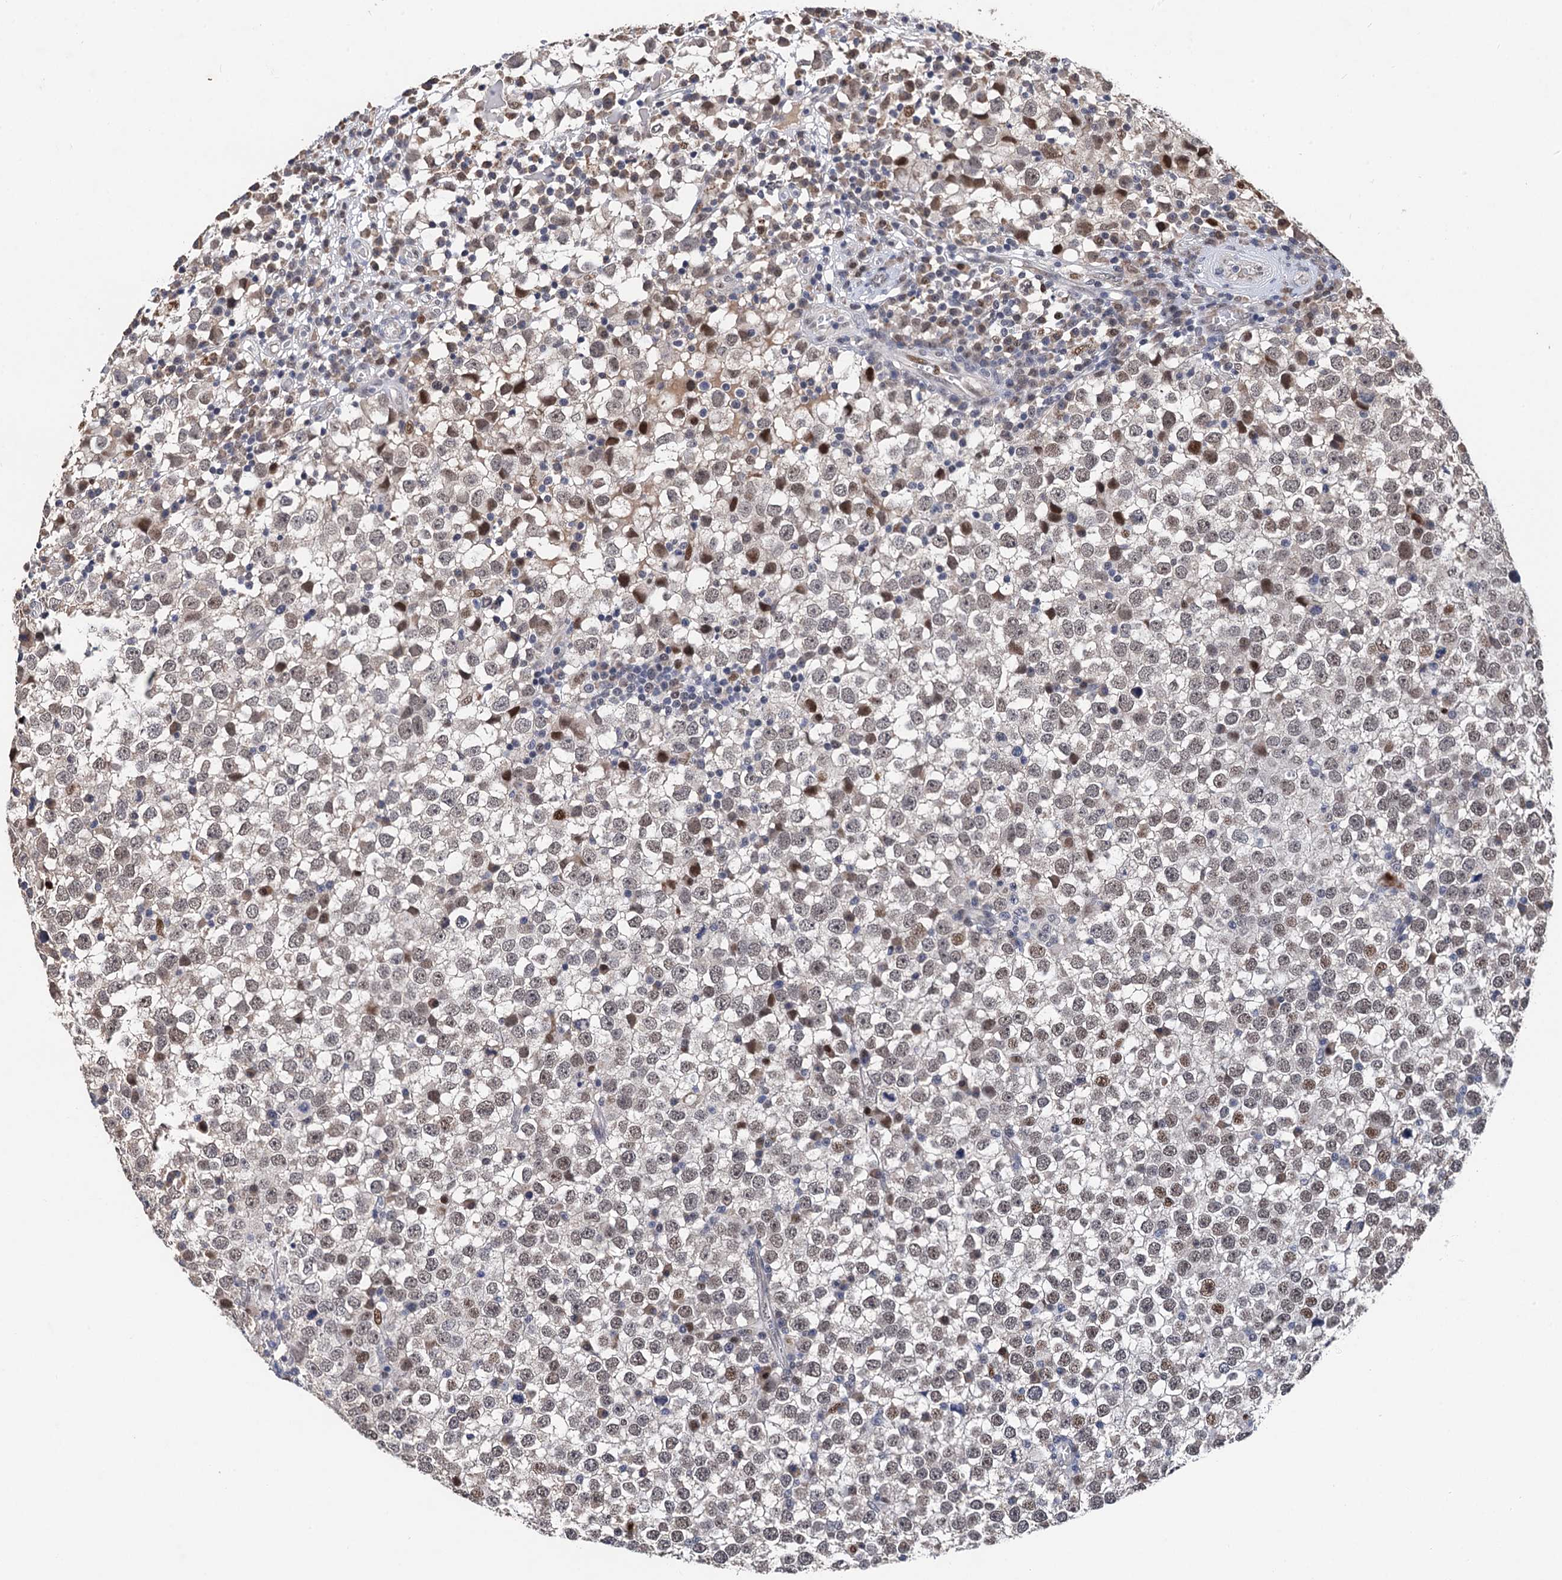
{"staining": {"intensity": "weak", "quantity": "25%-75%", "location": "nuclear"}, "tissue": "testis cancer", "cell_type": "Tumor cells", "image_type": "cancer", "snomed": [{"axis": "morphology", "description": "Seminoma, NOS"}, {"axis": "topography", "description": "Testis"}], "caption": "Human testis cancer stained for a protein (brown) displays weak nuclear positive staining in approximately 25%-75% of tumor cells.", "gene": "TSEN34", "patient": {"sex": "male", "age": 65}}